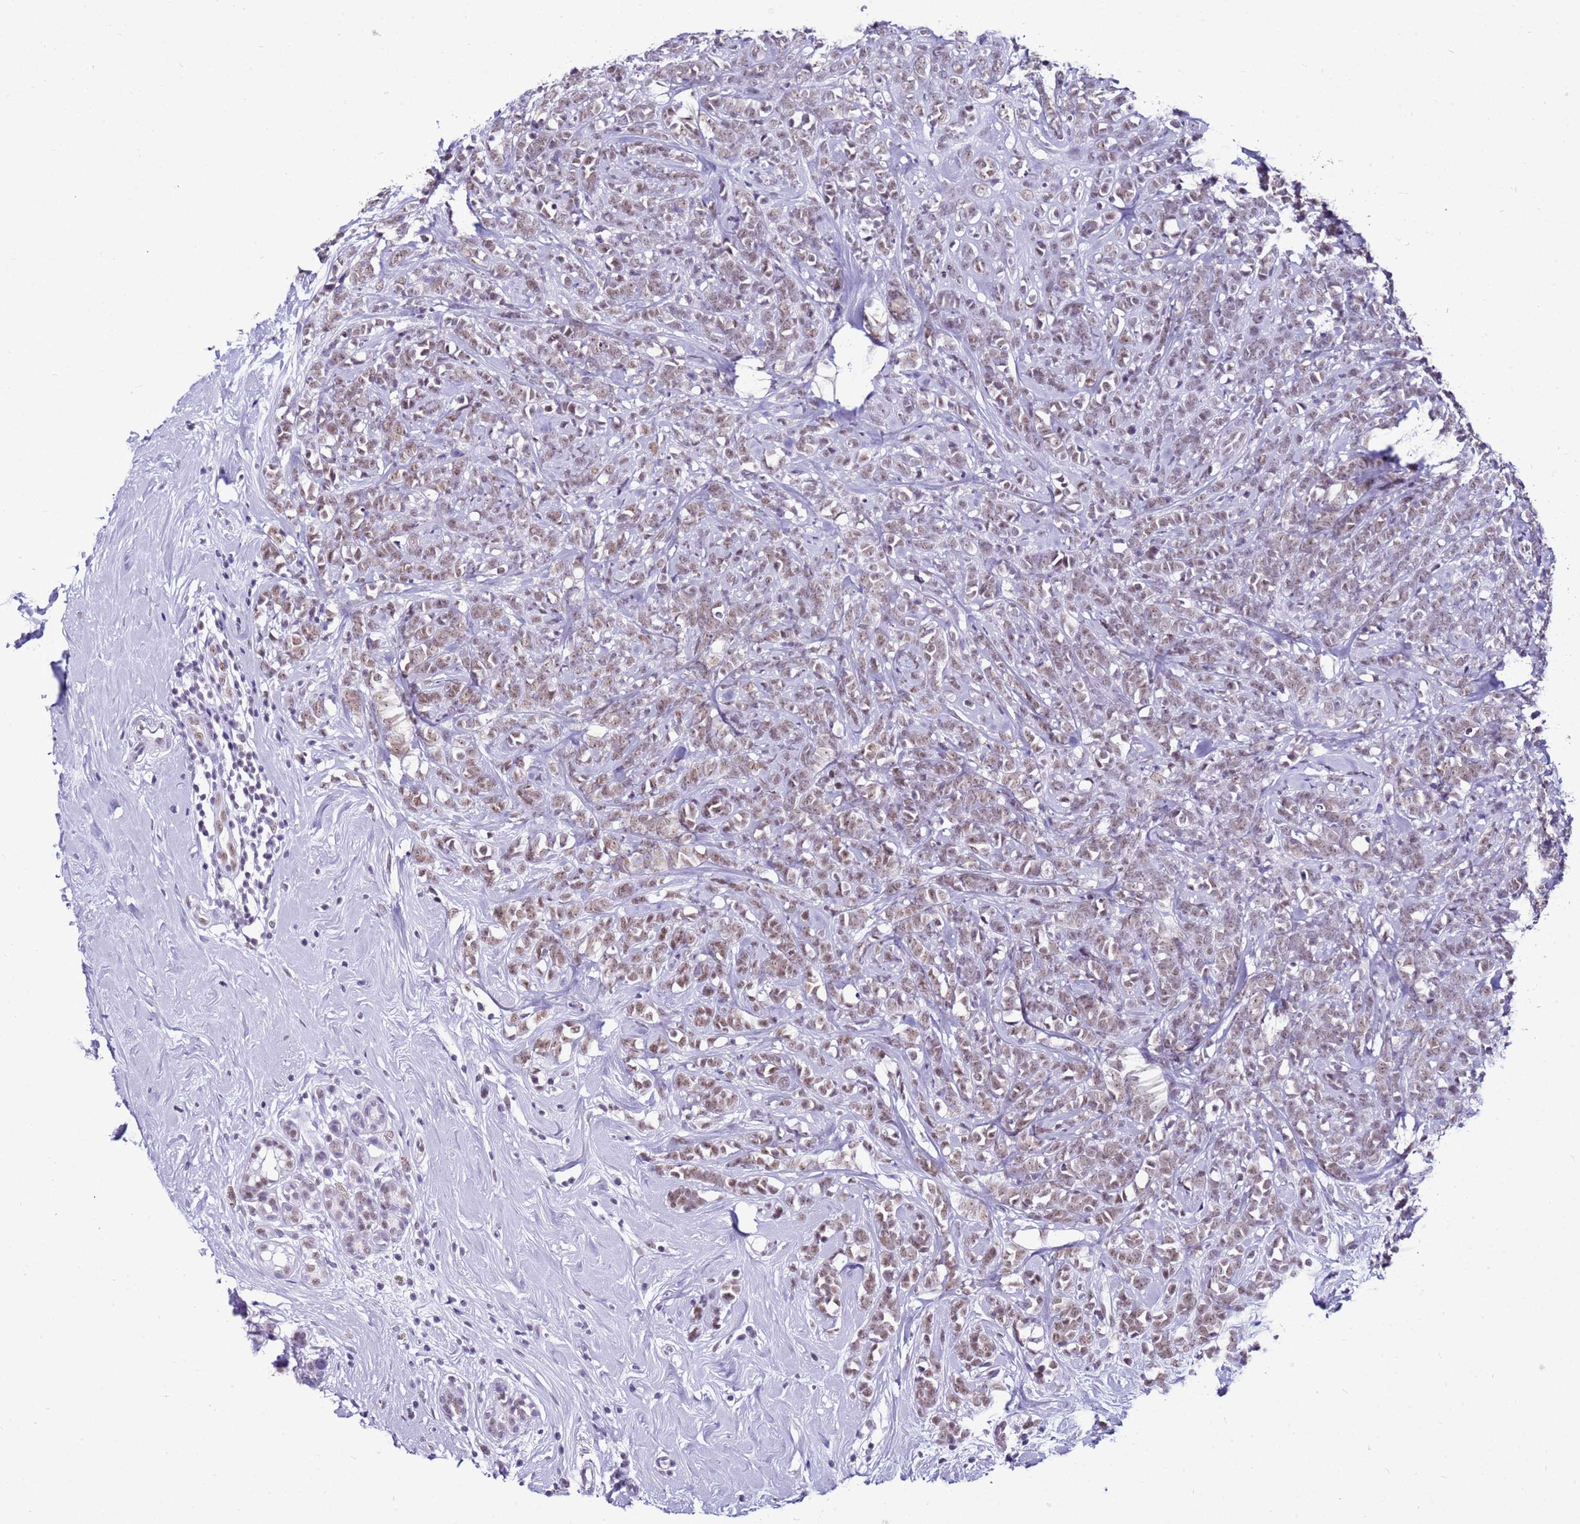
{"staining": {"intensity": "moderate", "quantity": ">75%", "location": "nuclear"}, "tissue": "breast cancer", "cell_type": "Tumor cells", "image_type": "cancer", "snomed": [{"axis": "morphology", "description": "Lobular carcinoma"}, {"axis": "topography", "description": "Breast"}], "caption": "Protein analysis of lobular carcinoma (breast) tissue displays moderate nuclear staining in about >75% of tumor cells.", "gene": "DHX15", "patient": {"sex": "female", "age": 58}}